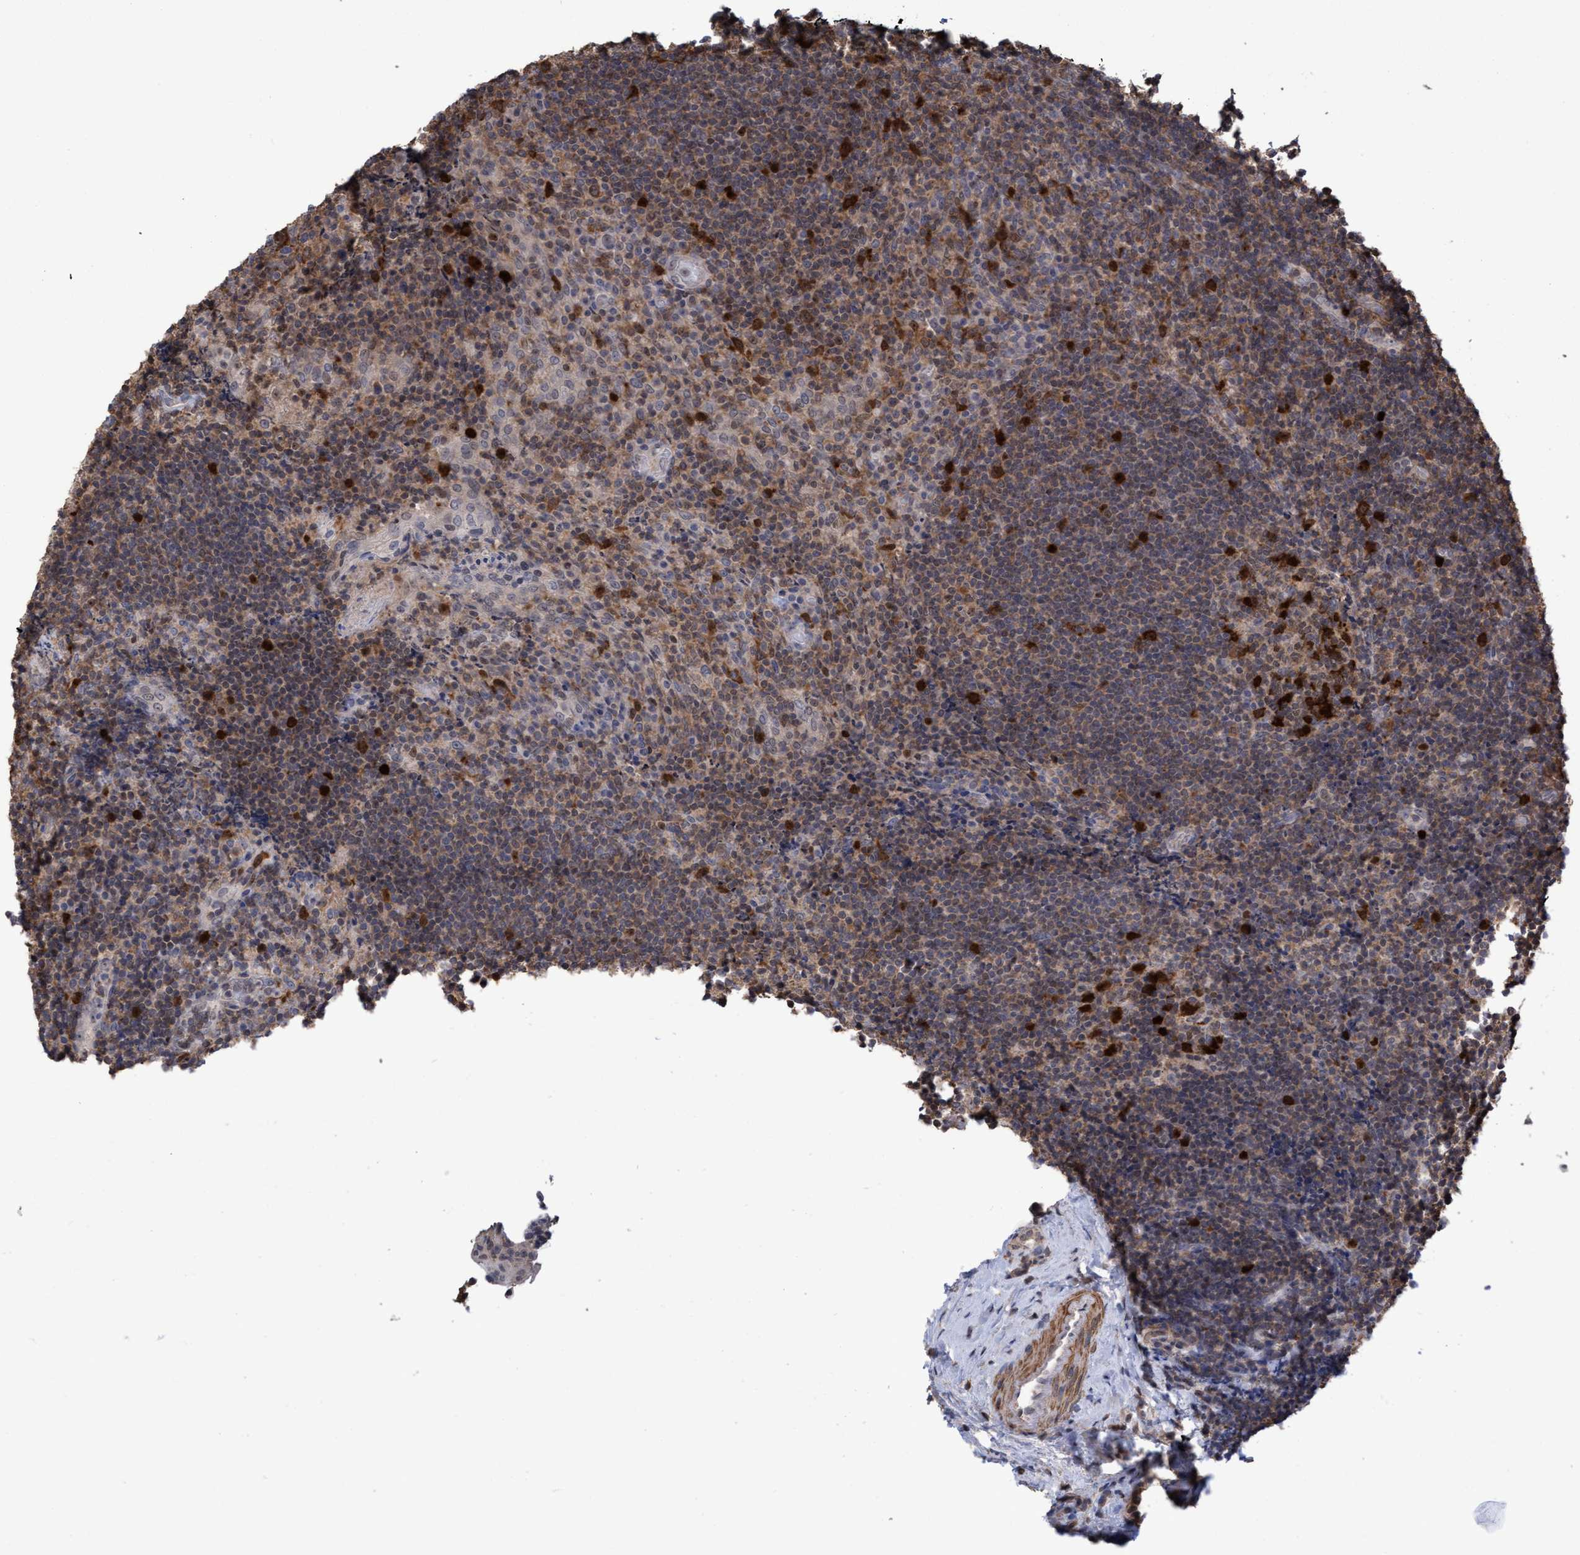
{"staining": {"intensity": "moderate", "quantity": "25%-75%", "location": "cytoplasmic/membranous"}, "tissue": "lymphoma", "cell_type": "Tumor cells", "image_type": "cancer", "snomed": [{"axis": "morphology", "description": "Malignant lymphoma, non-Hodgkin's type, High grade"}, {"axis": "topography", "description": "Tonsil"}], "caption": "Immunohistochemistry (DAB (3,3'-diaminobenzidine)) staining of human high-grade malignant lymphoma, non-Hodgkin's type displays moderate cytoplasmic/membranous protein positivity in about 25%-75% of tumor cells.", "gene": "SLBP", "patient": {"sex": "female", "age": 36}}